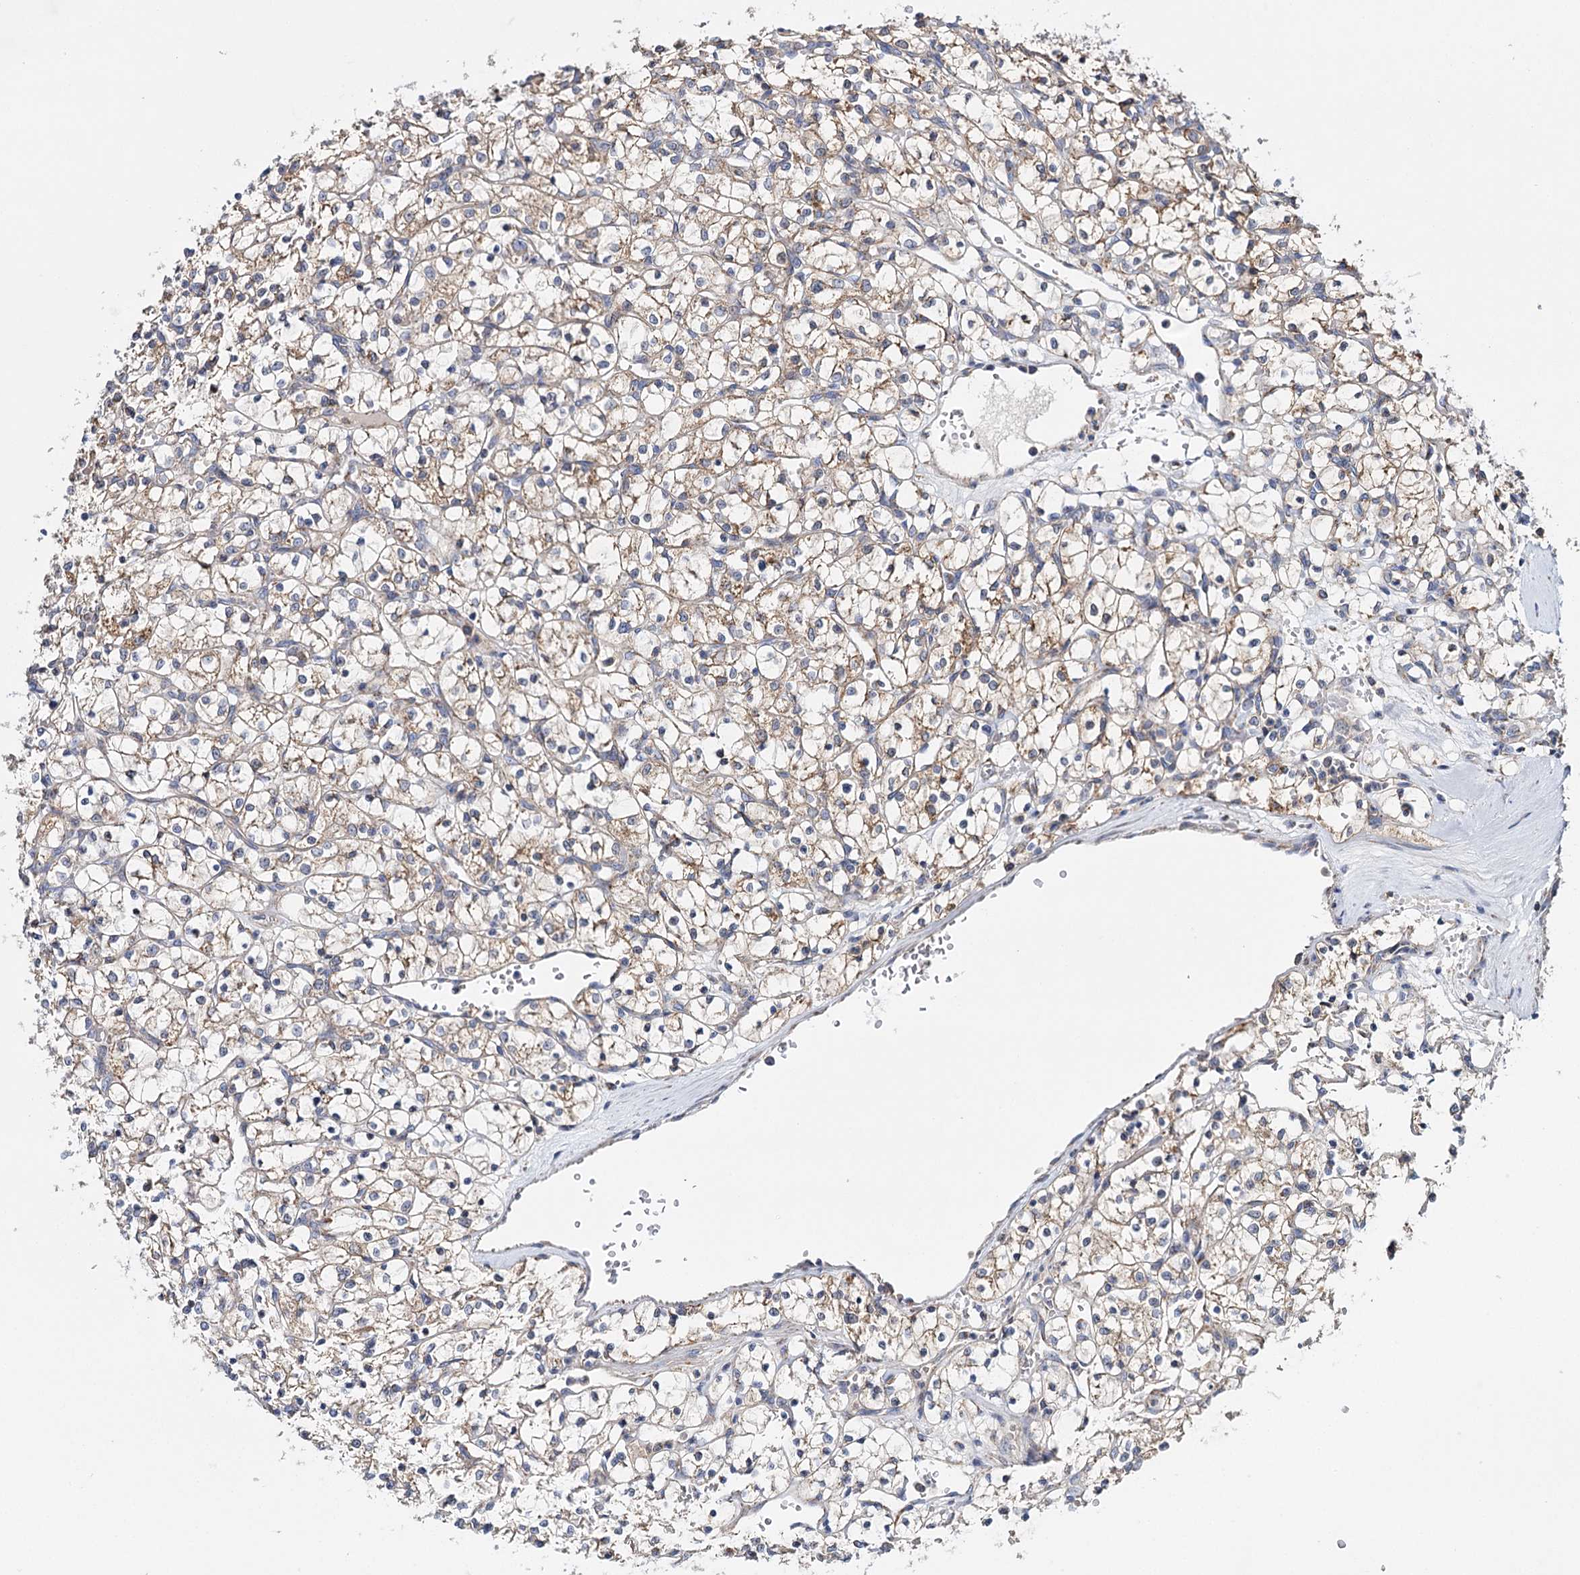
{"staining": {"intensity": "weak", "quantity": "25%-75%", "location": "cytoplasmic/membranous"}, "tissue": "renal cancer", "cell_type": "Tumor cells", "image_type": "cancer", "snomed": [{"axis": "morphology", "description": "Adenocarcinoma, NOS"}, {"axis": "topography", "description": "Kidney"}], "caption": "Tumor cells exhibit low levels of weak cytoplasmic/membranous staining in about 25%-75% of cells in human renal cancer (adenocarcinoma).", "gene": "CFAP46", "patient": {"sex": "female", "age": 69}}